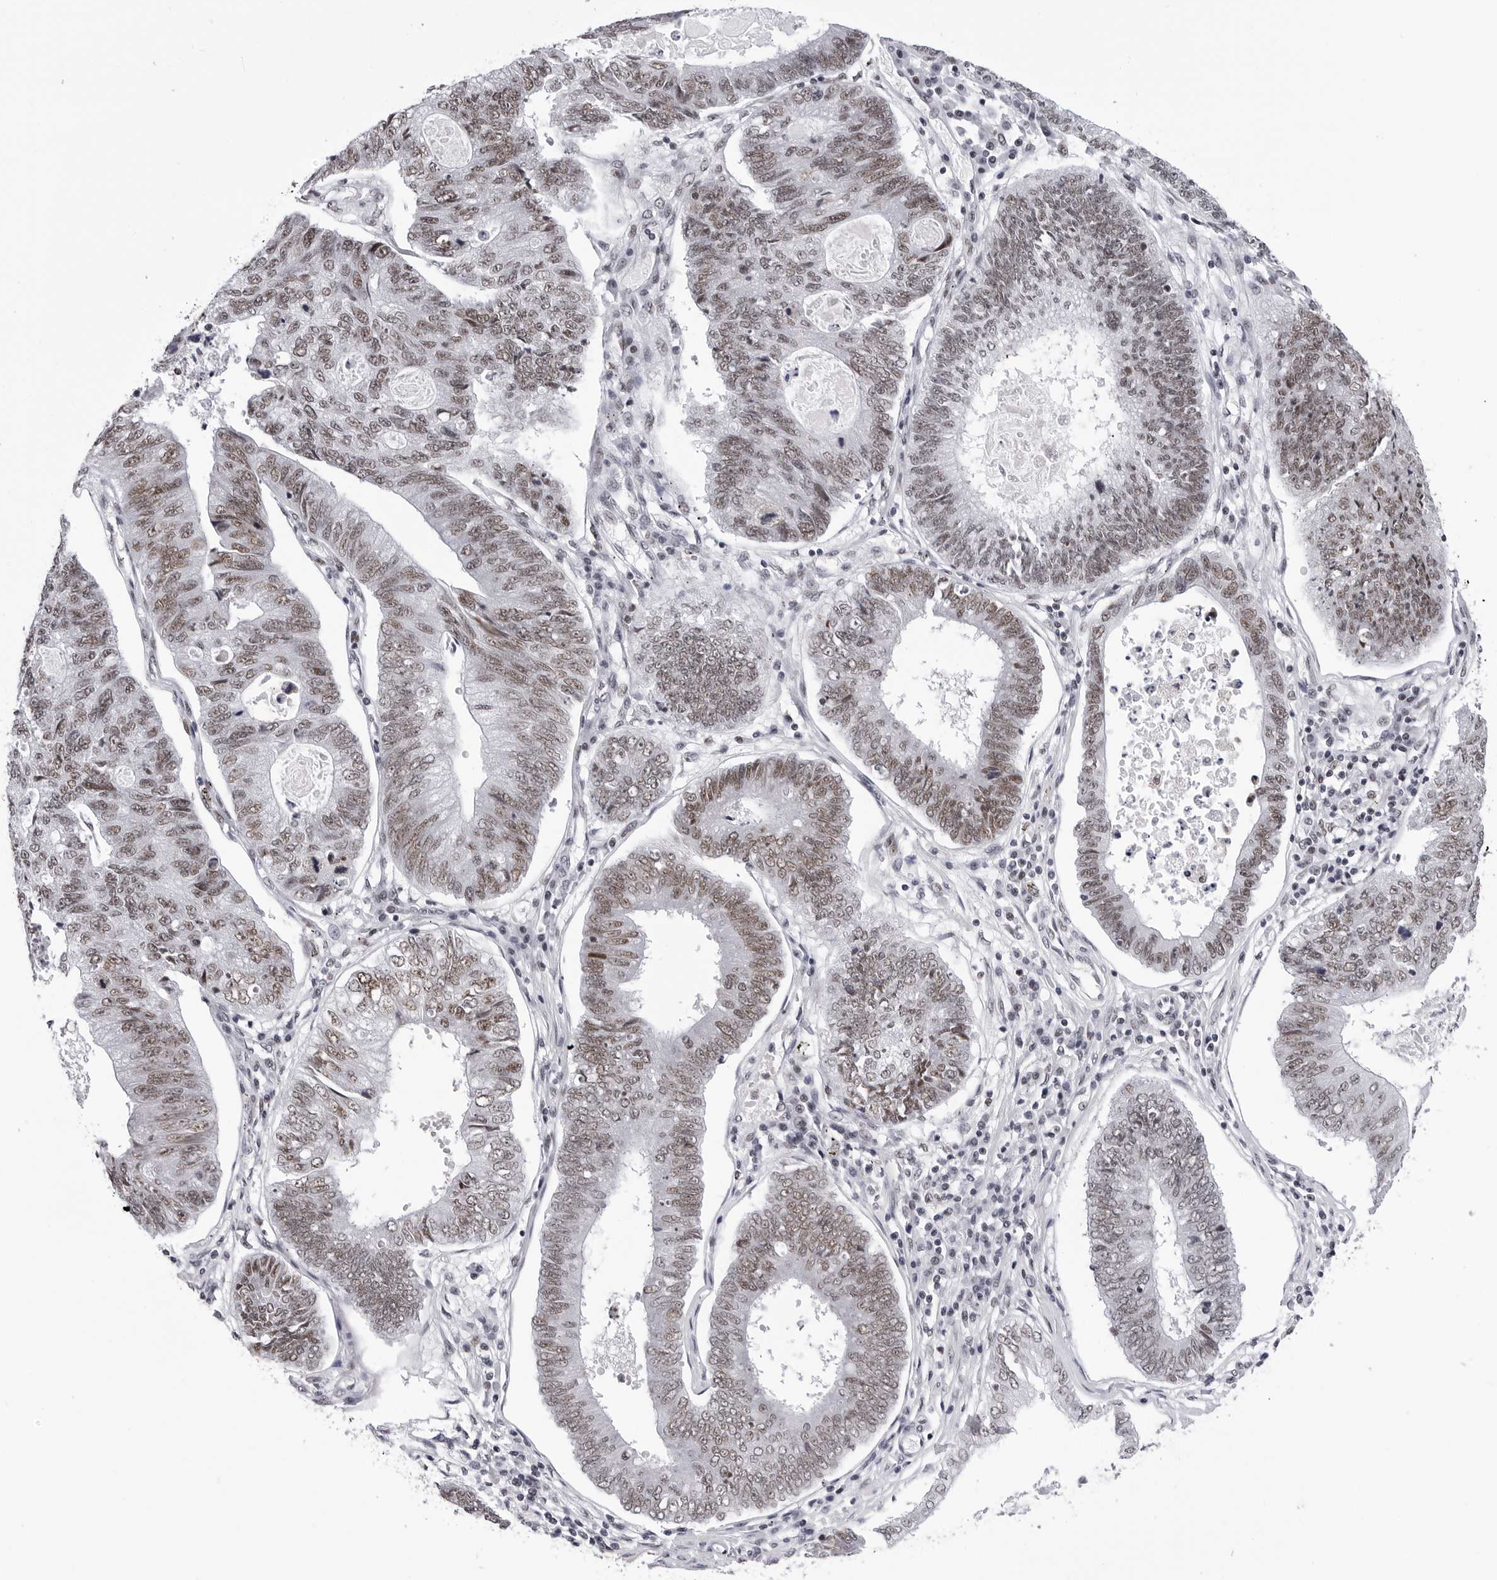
{"staining": {"intensity": "moderate", "quantity": ">75%", "location": "nuclear"}, "tissue": "stomach cancer", "cell_type": "Tumor cells", "image_type": "cancer", "snomed": [{"axis": "morphology", "description": "Adenocarcinoma, NOS"}, {"axis": "topography", "description": "Stomach"}], "caption": "Protein expression by IHC shows moderate nuclear positivity in about >75% of tumor cells in adenocarcinoma (stomach).", "gene": "SF3B4", "patient": {"sex": "male", "age": 59}}